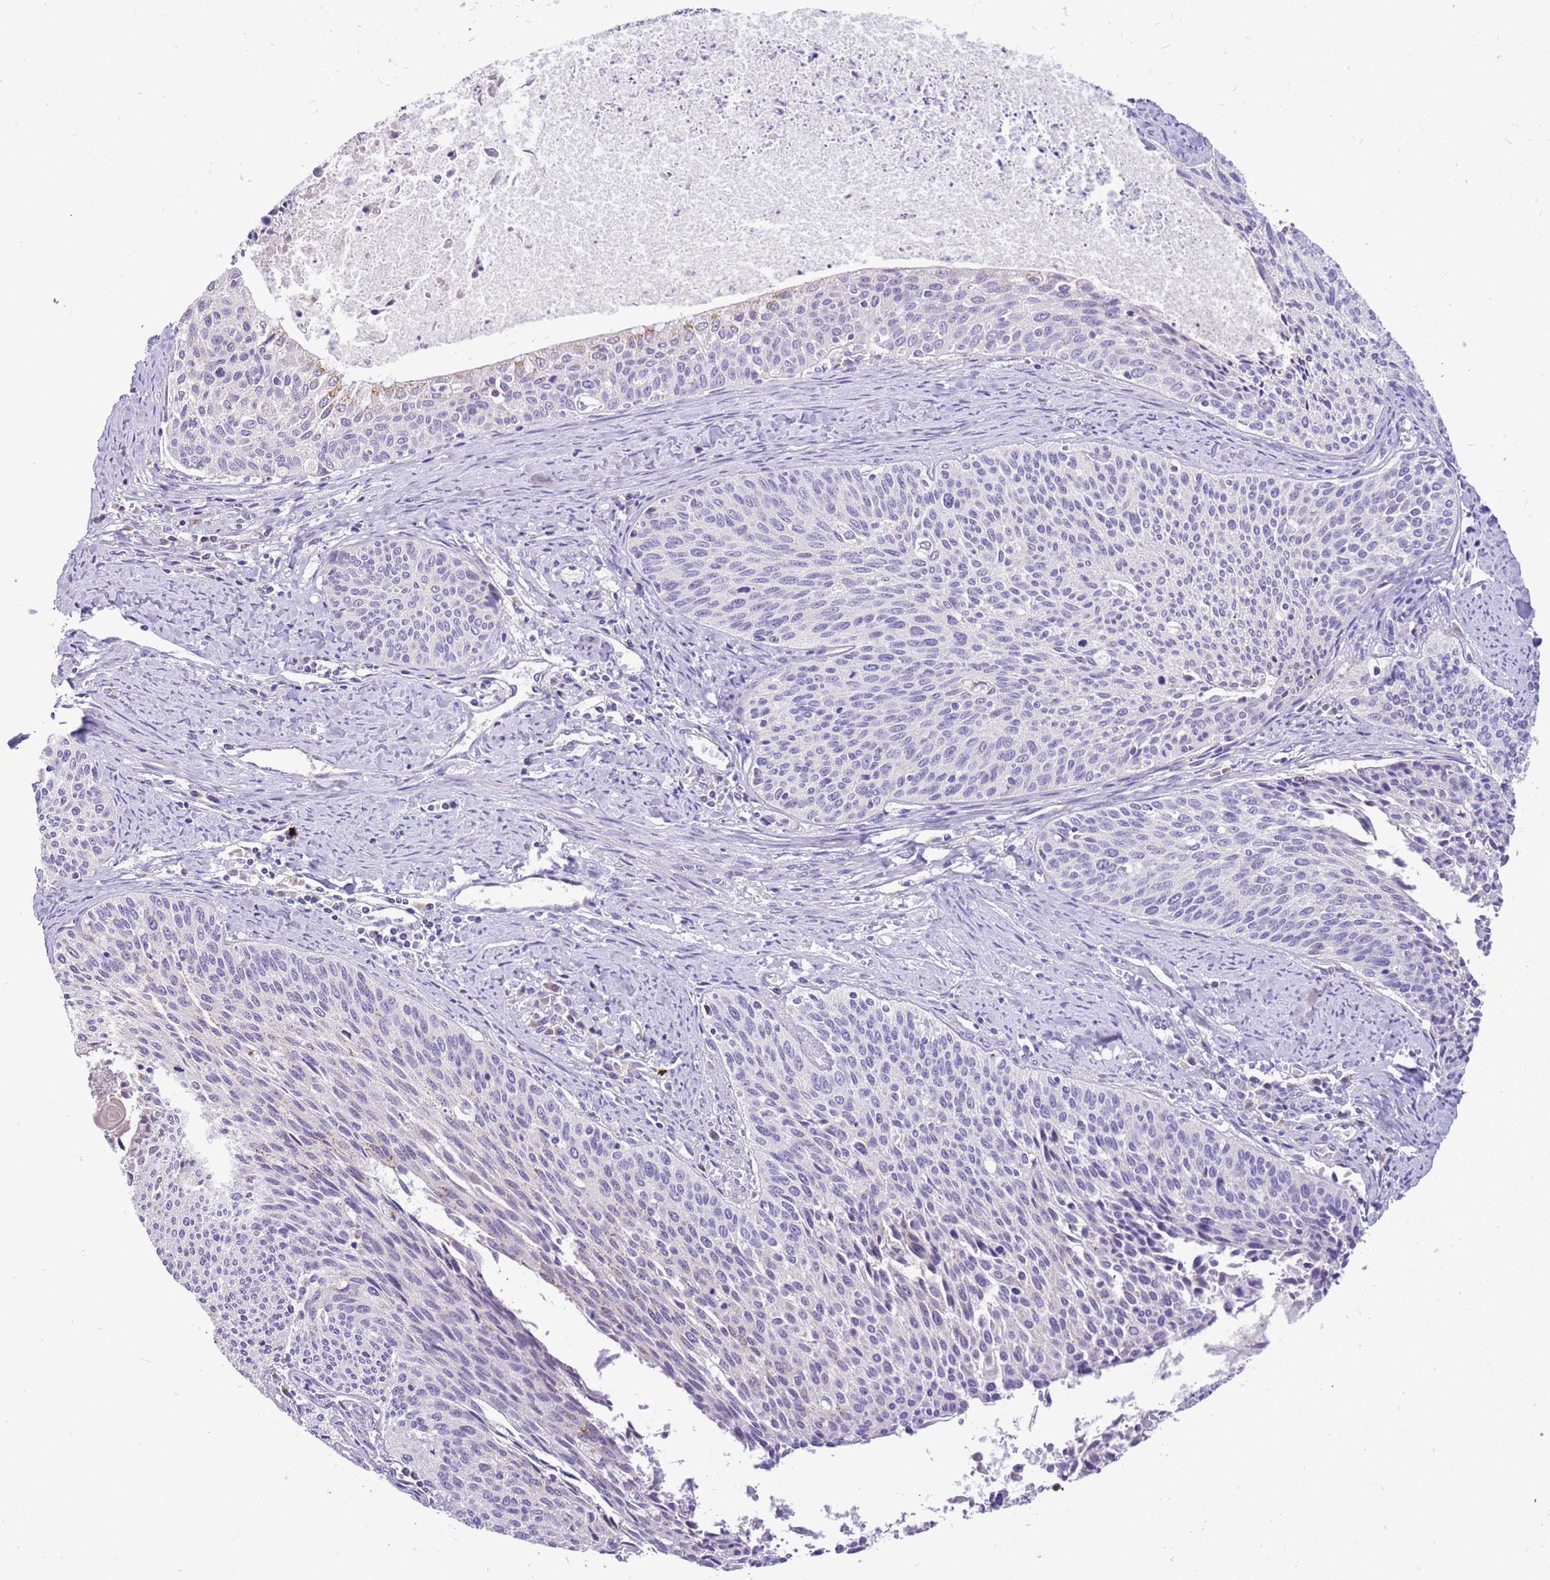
{"staining": {"intensity": "negative", "quantity": "none", "location": "none"}, "tissue": "cervical cancer", "cell_type": "Tumor cells", "image_type": "cancer", "snomed": [{"axis": "morphology", "description": "Squamous cell carcinoma, NOS"}, {"axis": "topography", "description": "Cervix"}], "caption": "The immunohistochemistry (IHC) histopathology image has no significant staining in tumor cells of cervical cancer (squamous cell carcinoma) tissue.", "gene": "COX17", "patient": {"sex": "female", "age": 55}}